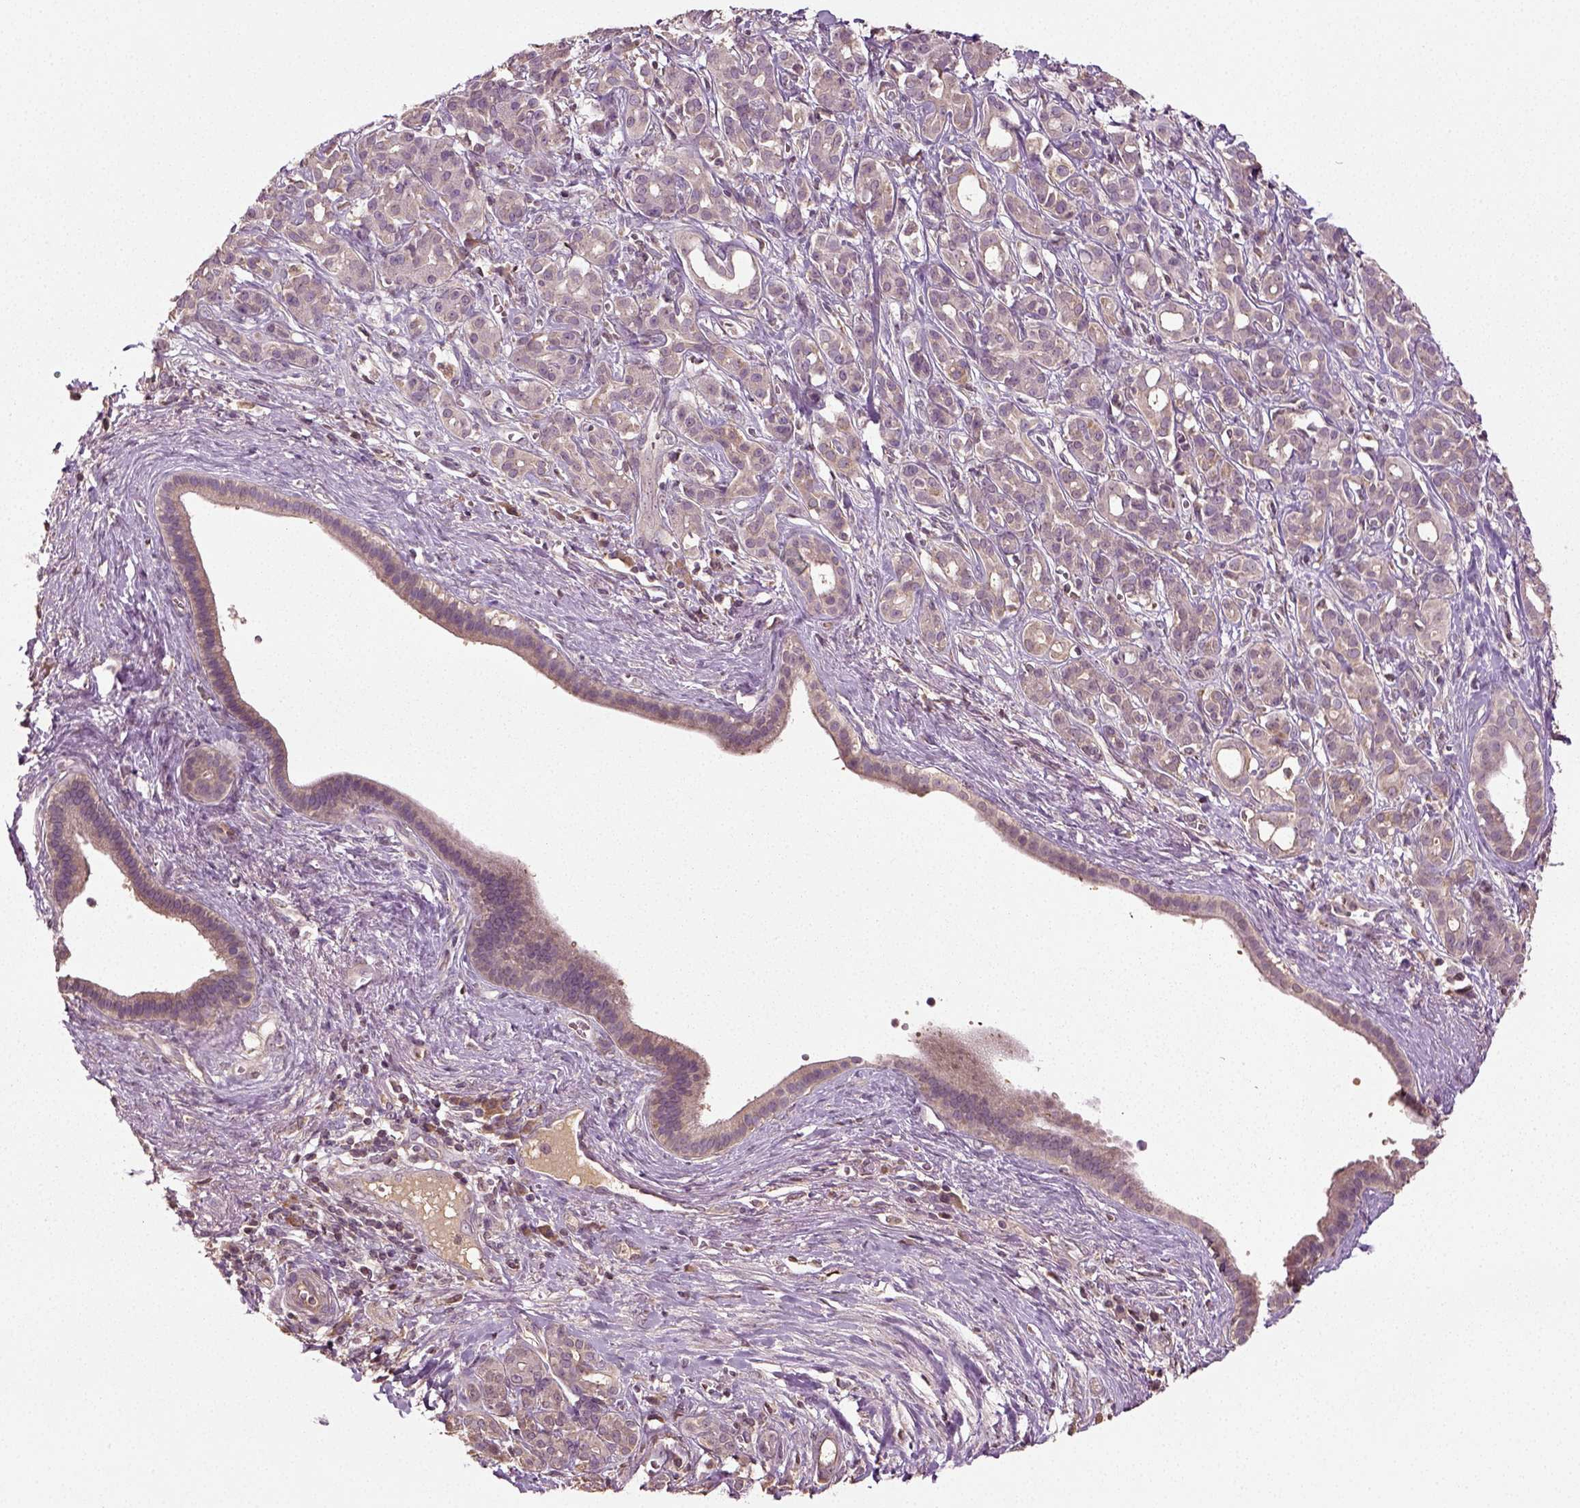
{"staining": {"intensity": "weak", "quantity": "<25%", "location": "cytoplasmic/membranous"}, "tissue": "pancreatic cancer", "cell_type": "Tumor cells", "image_type": "cancer", "snomed": [{"axis": "morphology", "description": "Adenocarcinoma, NOS"}, {"axis": "topography", "description": "Pancreas"}], "caption": "DAB (3,3'-diaminobenzidine) immunohistochemical staining of human pancreatic cancer demonstrates no significant staining in tumor cells. Brightfield microscopy of immunohistochemistry (IHC) stained with DAB (brown) and hematoxylin (blue), captured at high magnification.", "gene": "ERV3-1", "patient": {"sex": "male", "age": 61}}